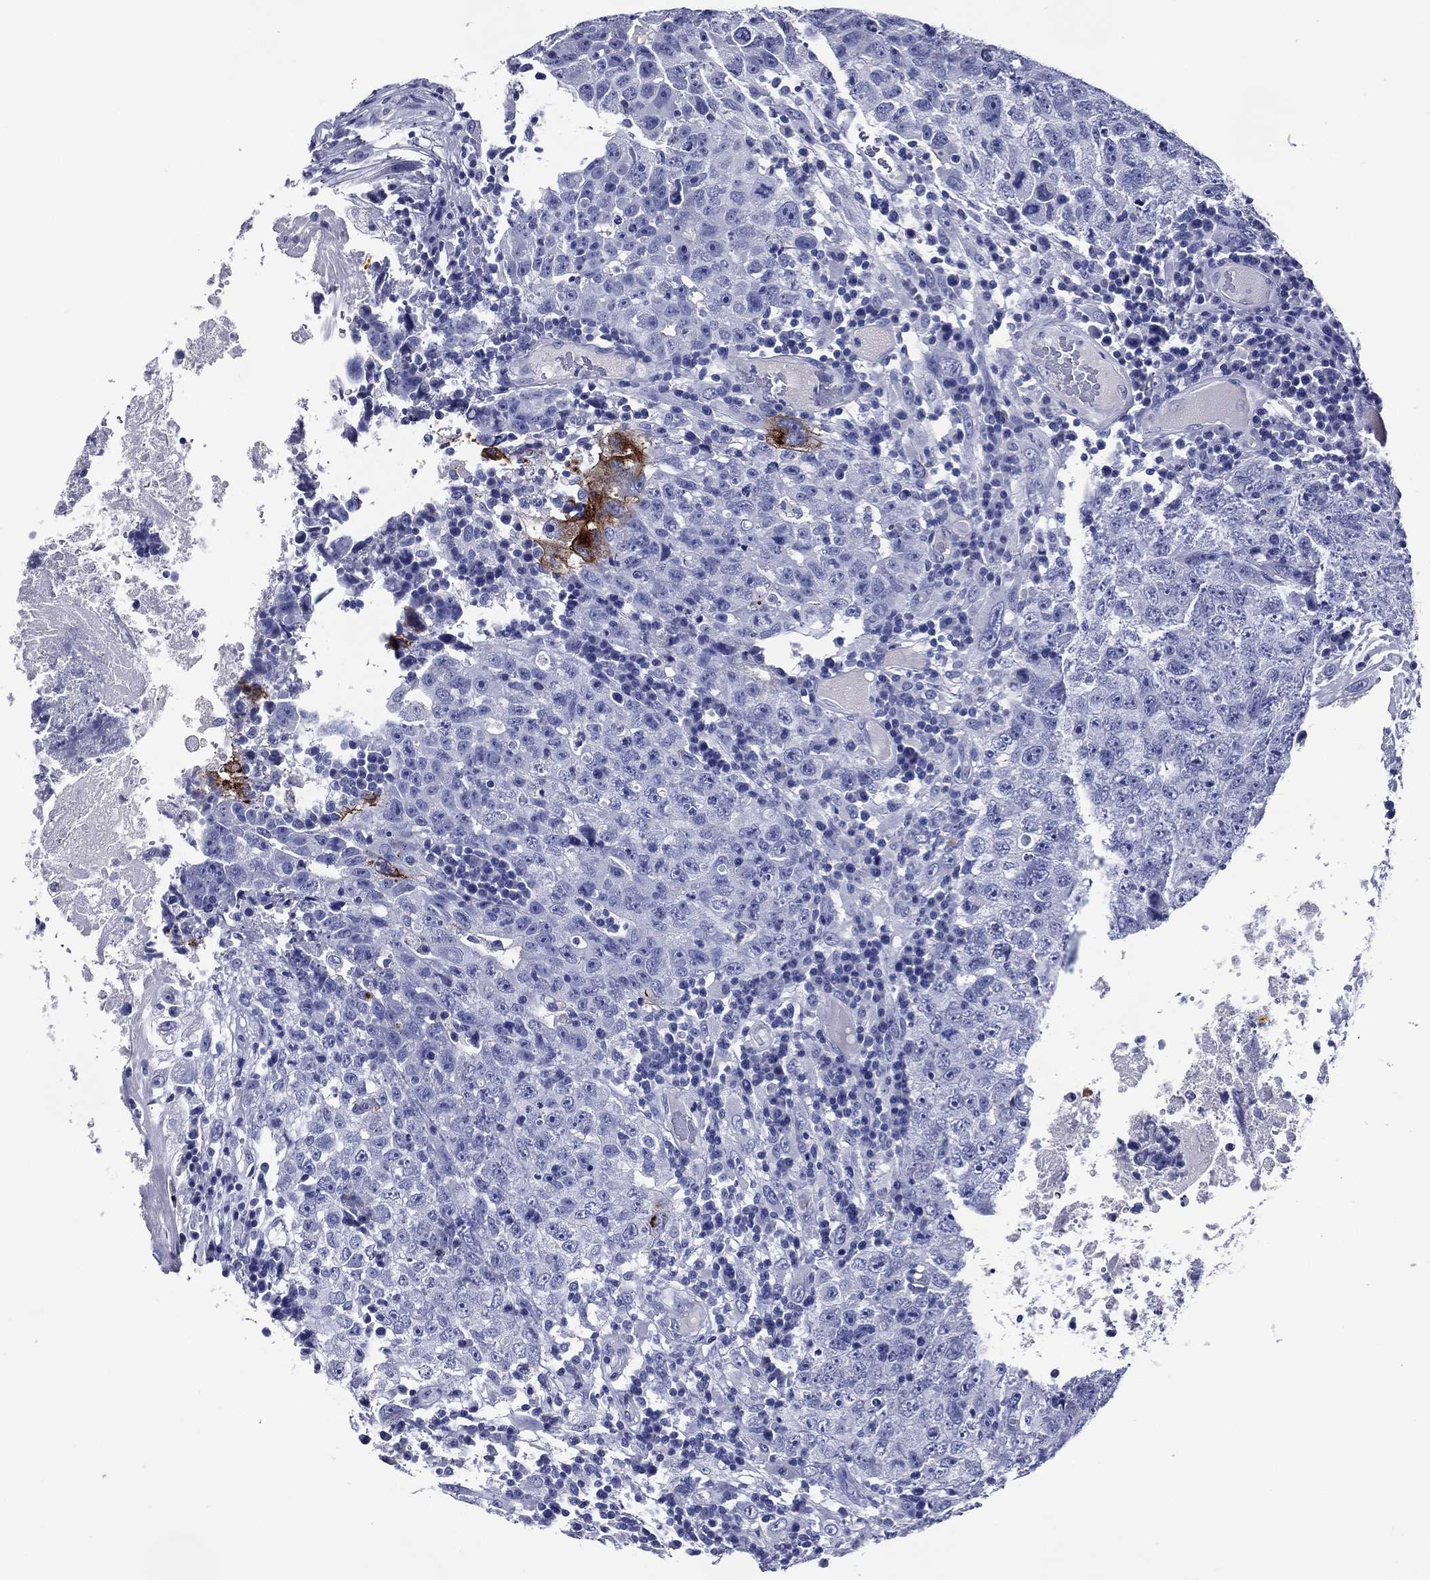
{"staining": {"intensity": "negative", "quantity": "none", "location": "none"}, "tissue": "testis cancer", "cell_type": "Tumor cells", "image_type": "cancer", "snomed": [{"axis": "morphology", "description": "Necrosis, NOS"}, {"axis": "morphology", "description": "Carcinoma, Embryonal, NOS"}, {"axis": "topography", "description": "Testis"}], "caption": "High magnification brightfield microscopy of embryonal carcinoma (testis) stained with DAB (brown) and counterstained with hematoxylin (blue): tumor cells show no significant staining.", "gene": "ACE2", "patient": {"sex": "male", "age": 19}}